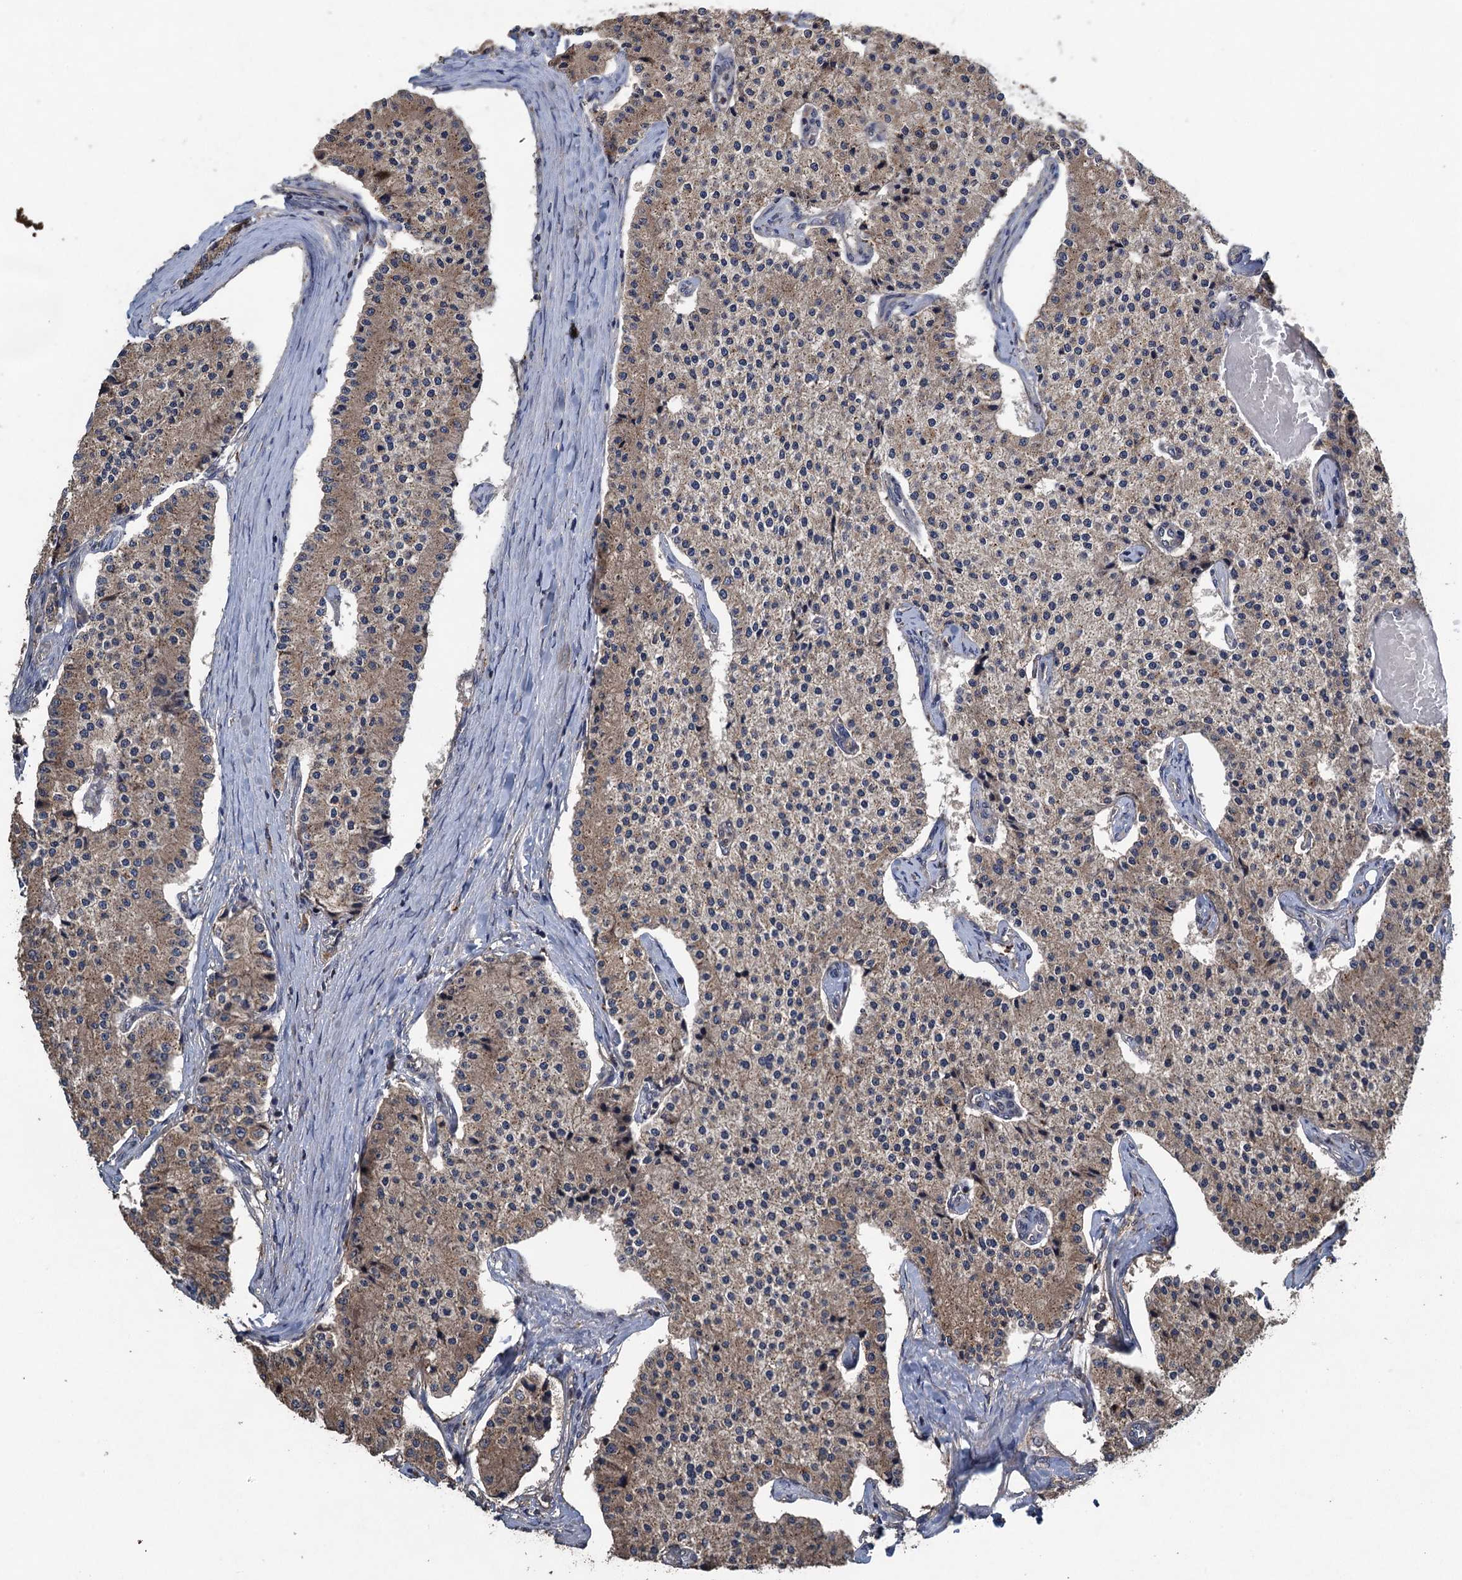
{"staining": {"intensity": "moderate", "quantity": "25%-75%", "location": "cytoplasmic/membranous"}, "tissue": "carcinoid", "cell_type": "Tumor cells", "image_type": "cancer", "snomed": [{"axis": "morphology", "description": "Carcinoid, malignant, NOS"}, {"axis": "topography", "description": "Colon"}], "caption": "DAB (3,3'-diaminobenzidine) immunohistochemical staining of human carcinoid (malignant) reveals moderate cytoplasmic/membranous protein expression in approximately 25%-75% of tumor cells. The staining is performed using DAB brown chromogen to label protein expression. The nuclei are counter-stained blue using hematoxylin.", "gene": "CNTN5", "patient": {"sex": "female", "age": 52}}